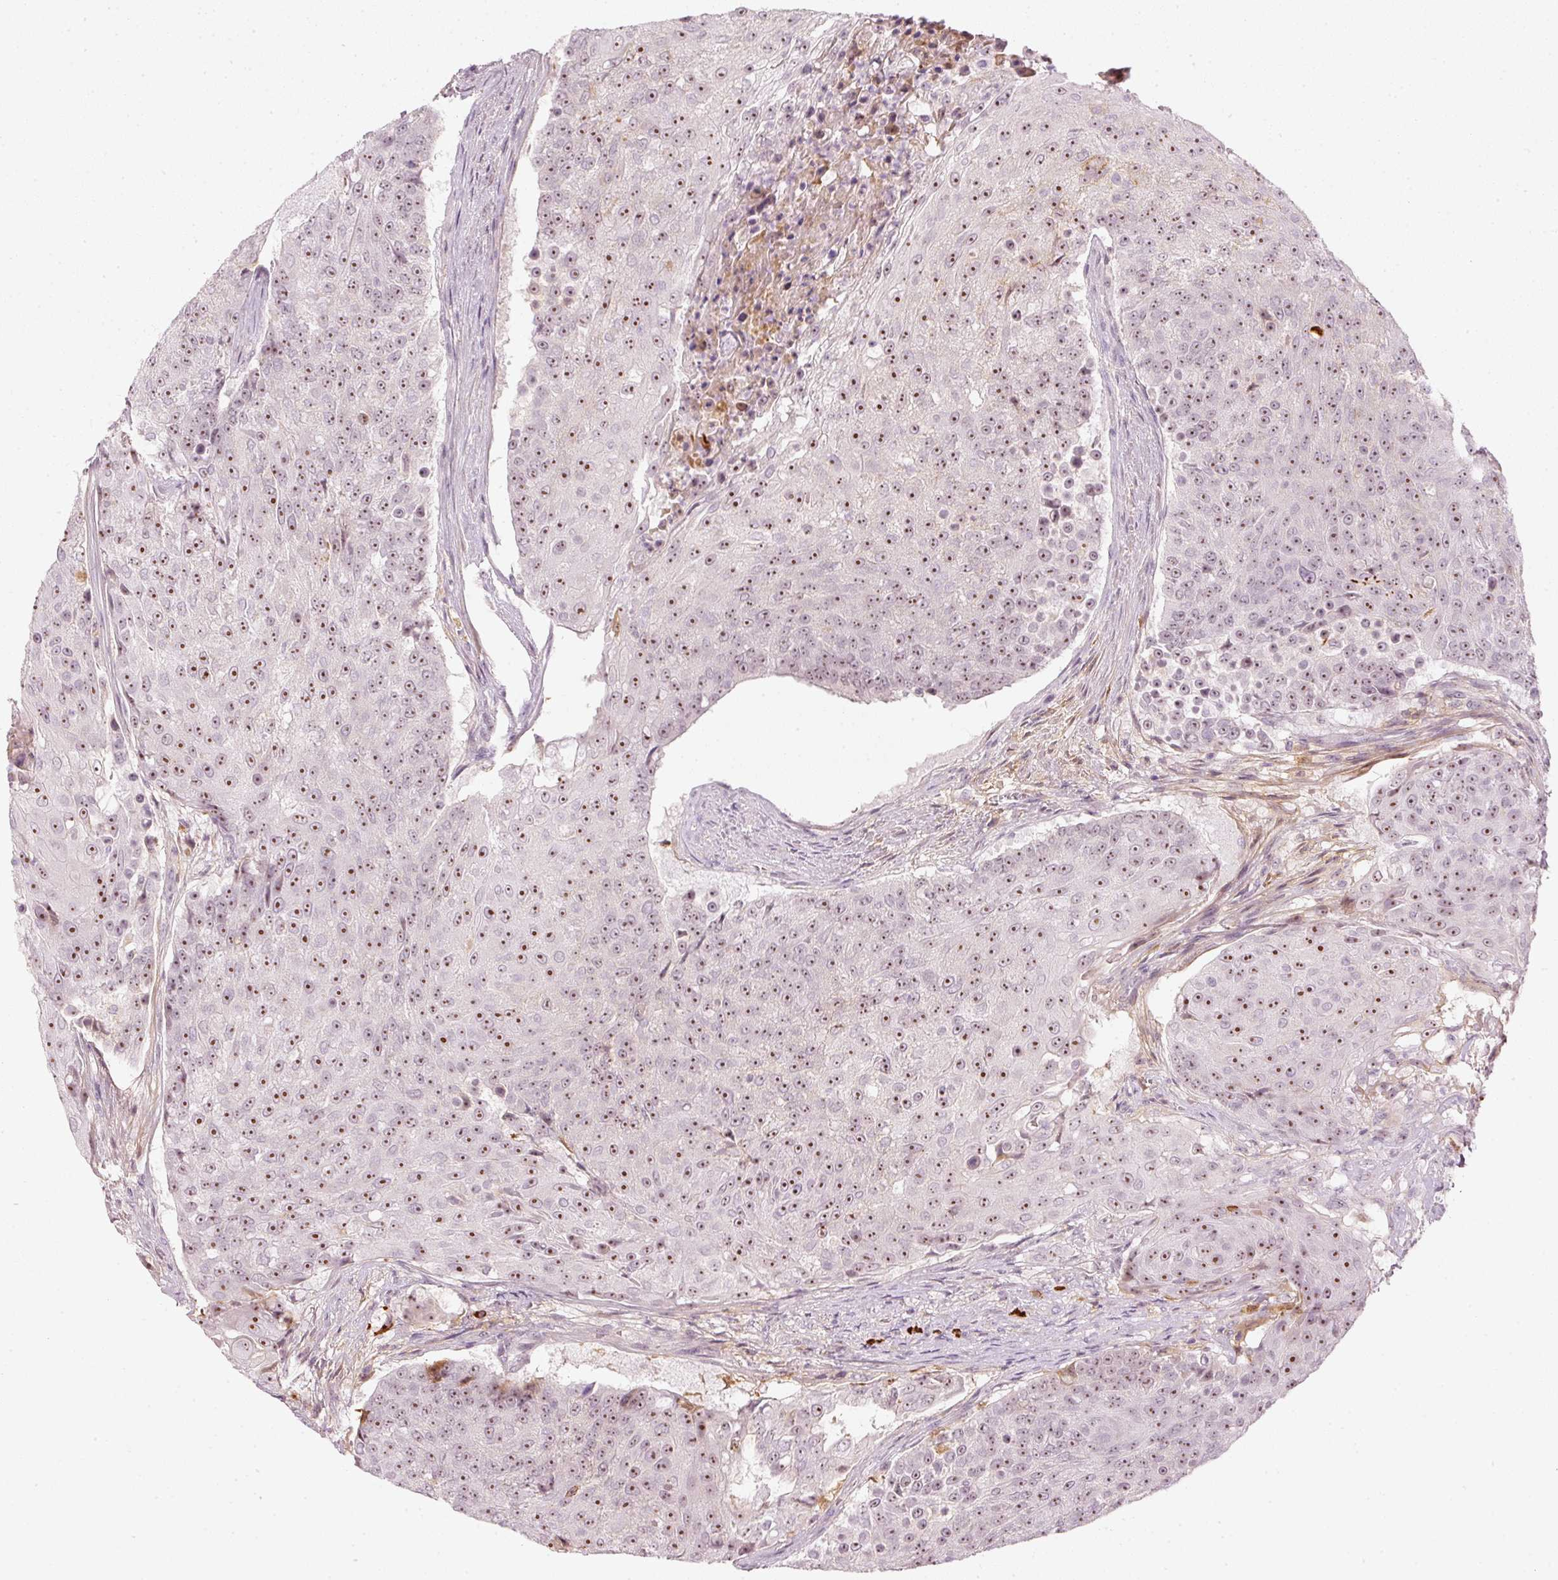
{"staining": {"intensity": "moderate", "quantity": ">75%", "location": "nuclear"}, "tissue": "urothelial cancer", "cell_type": "Tumor cells", "image_type": "cancer", "snomed": [{"axis": "morphology", "description": "Urothelial carcinoma, High grade"}, {"axis": "topography", "description": "Urinary bladder"}], "caption": "A medium amount of moderate nuclear staining is appreciated in approximately >75% of tumor cells in urothelial carcinoma (high-grade) tissue. (DAB IHC with brightfield microscopy, high magnification).", "gene": "VCAM1", "patient": {"sex": "female", "age": 63}}